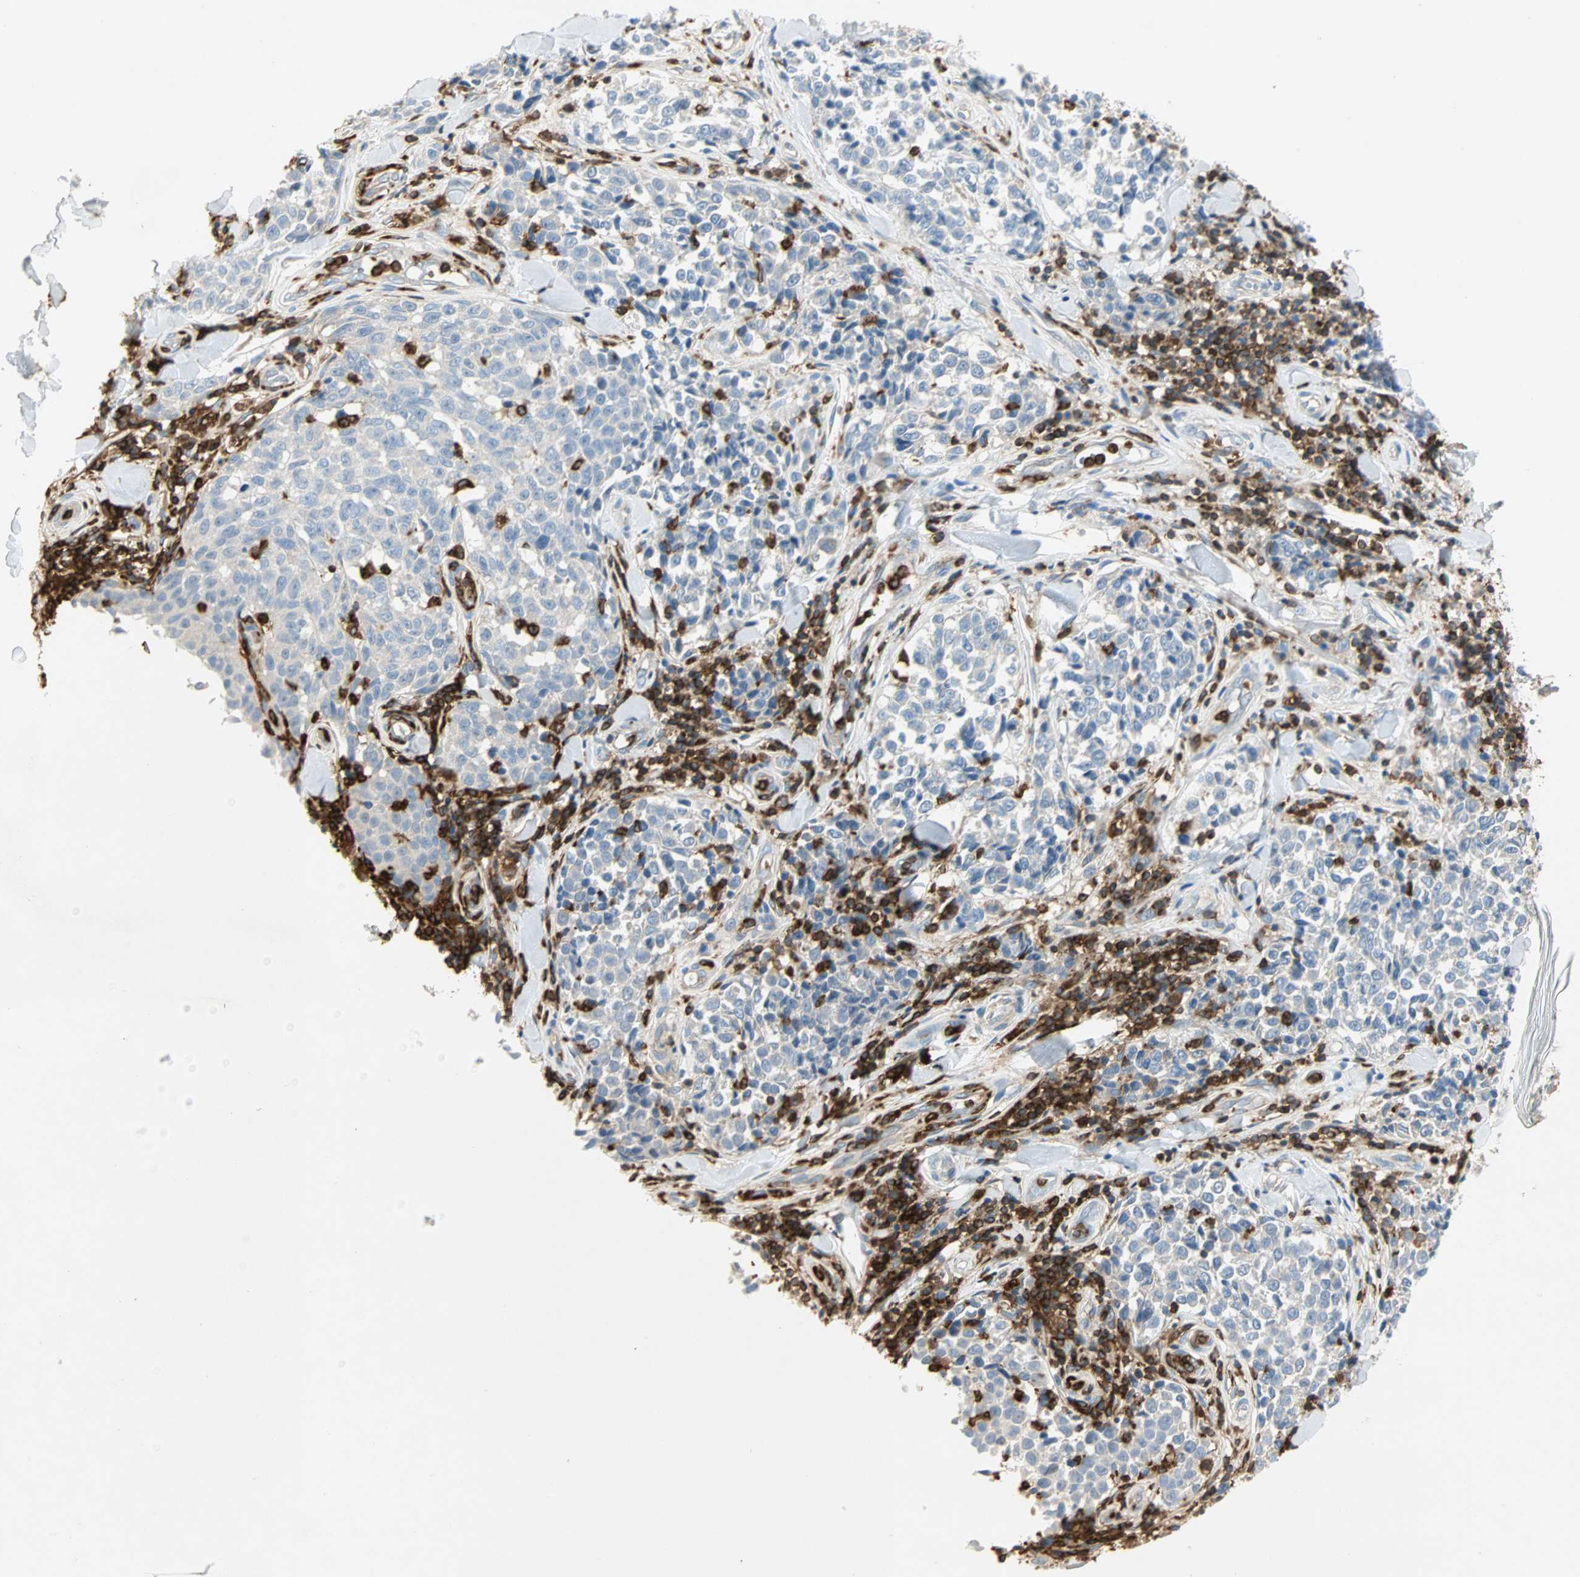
{"staining": {"intensity": "negative", "quantity": "none", "location": "none"}, "tissue": "melanoma", "cell_type": "Tumor cells", "image_type": "cancer", "snomed": [{"axis": "morphology", "description": "Malignant melanoma, NOS"}, {"axis": "topography", "description": "Skin"}], "caption": "There is no significant staining in tumor cells of melanoma.", "gene": "FMNL1", "patient": {"sex": "female", "age": 64}}